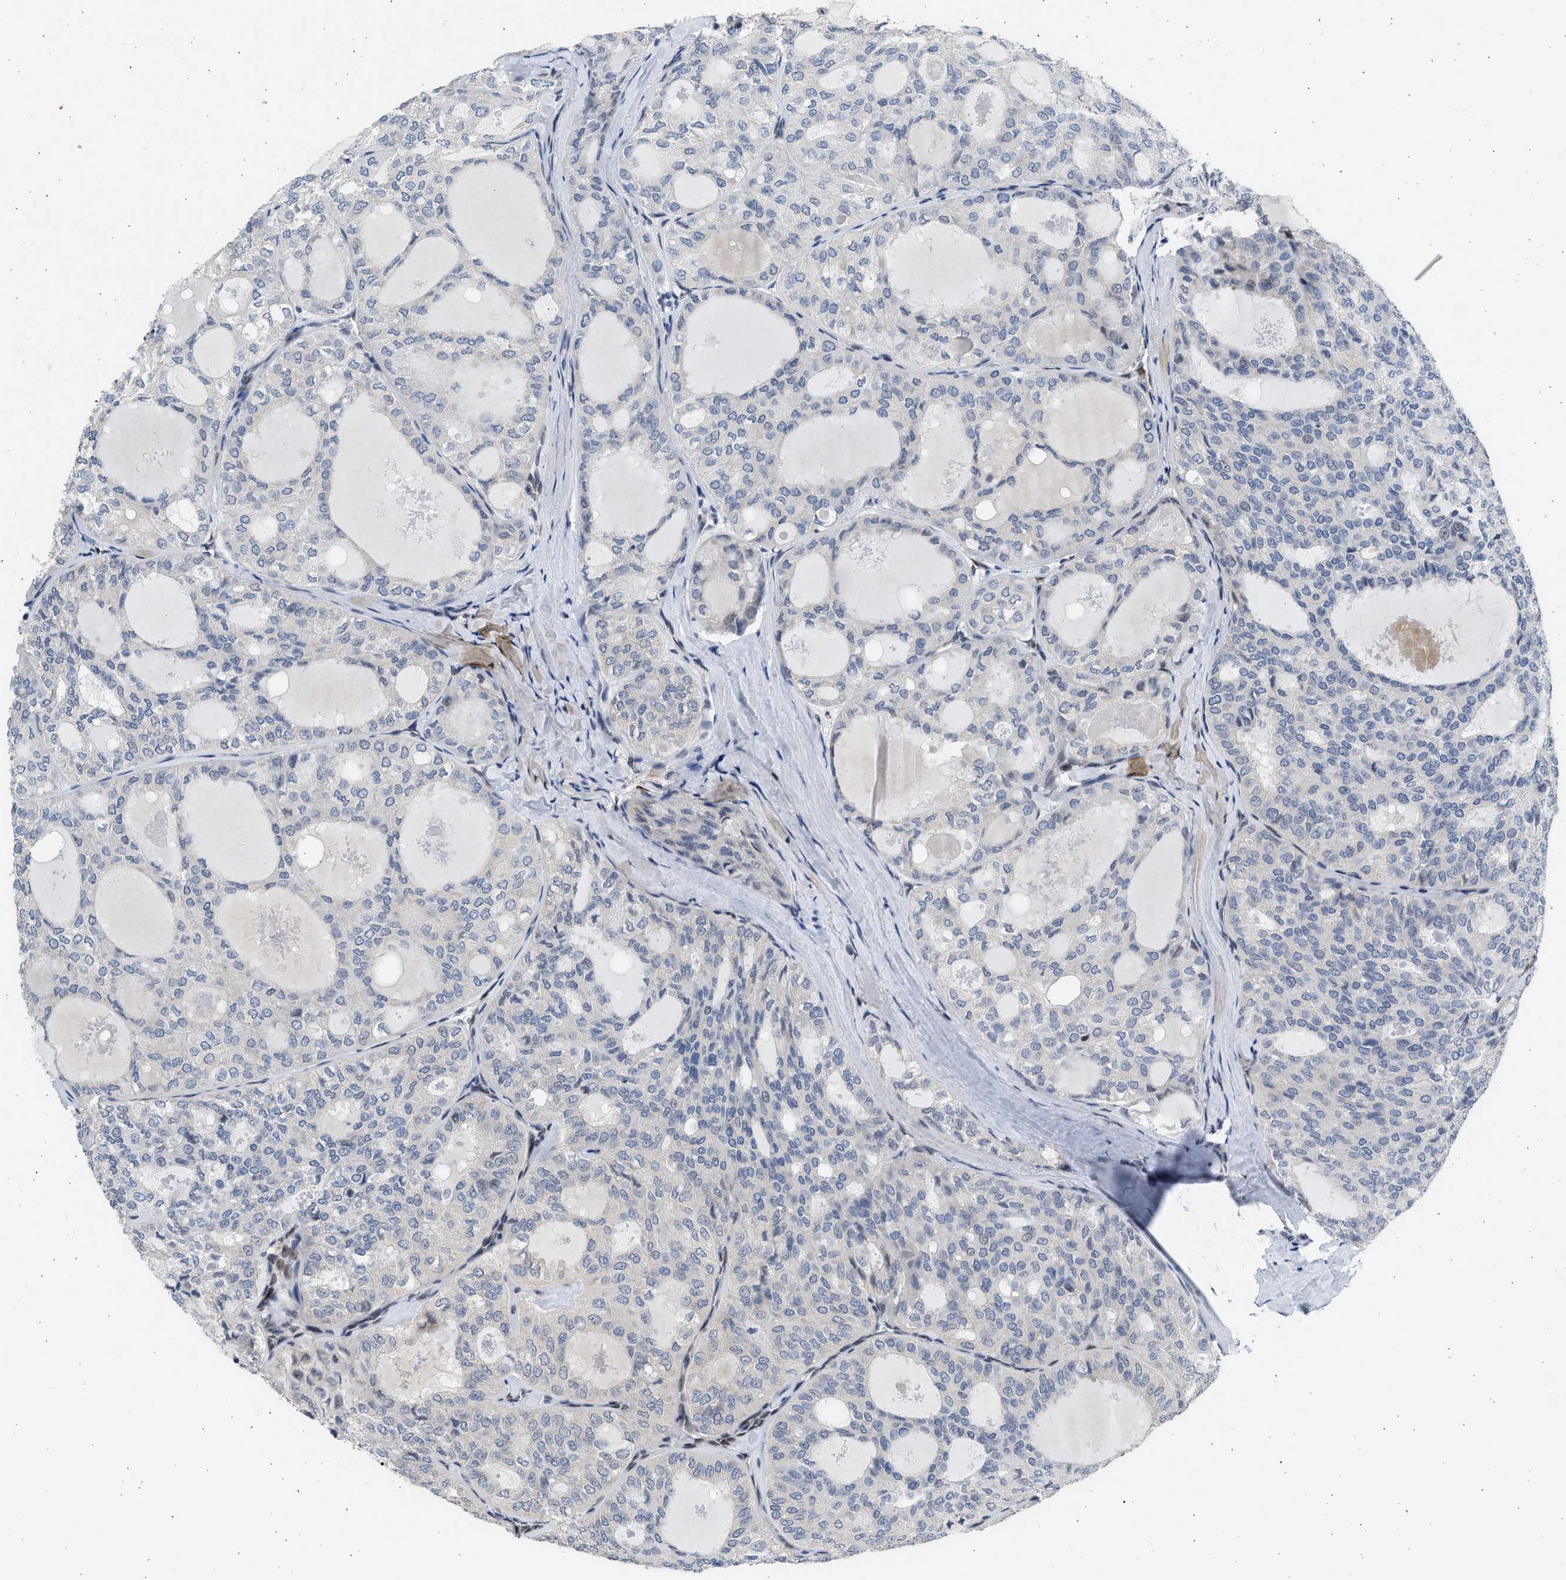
{"staining": {"intensity": "negative", "quantity": "none", "location": "none"}, "tissue": "thyroid cancer", "cell_type": "Tumor cells", "image_type": "cancer", "snomed": [{"axis": "morphology", "description": "Follicular adenoma carcinoma, NOS"}, {"axis": "topography", "description": "Thyroid gland"}], "caption": "Follicular adenoma carcinoma (thyroid) was stained to show a protein in brown. There is no significant expression in tumor cells. (Stains: DAB immunohistochemistry (IHC) with hematoxylin counter stain, Microscopy: brightfield microscopy at high magnification).", "gene": "HMGN3", "patient": {"sex": "male", "age": 75}}